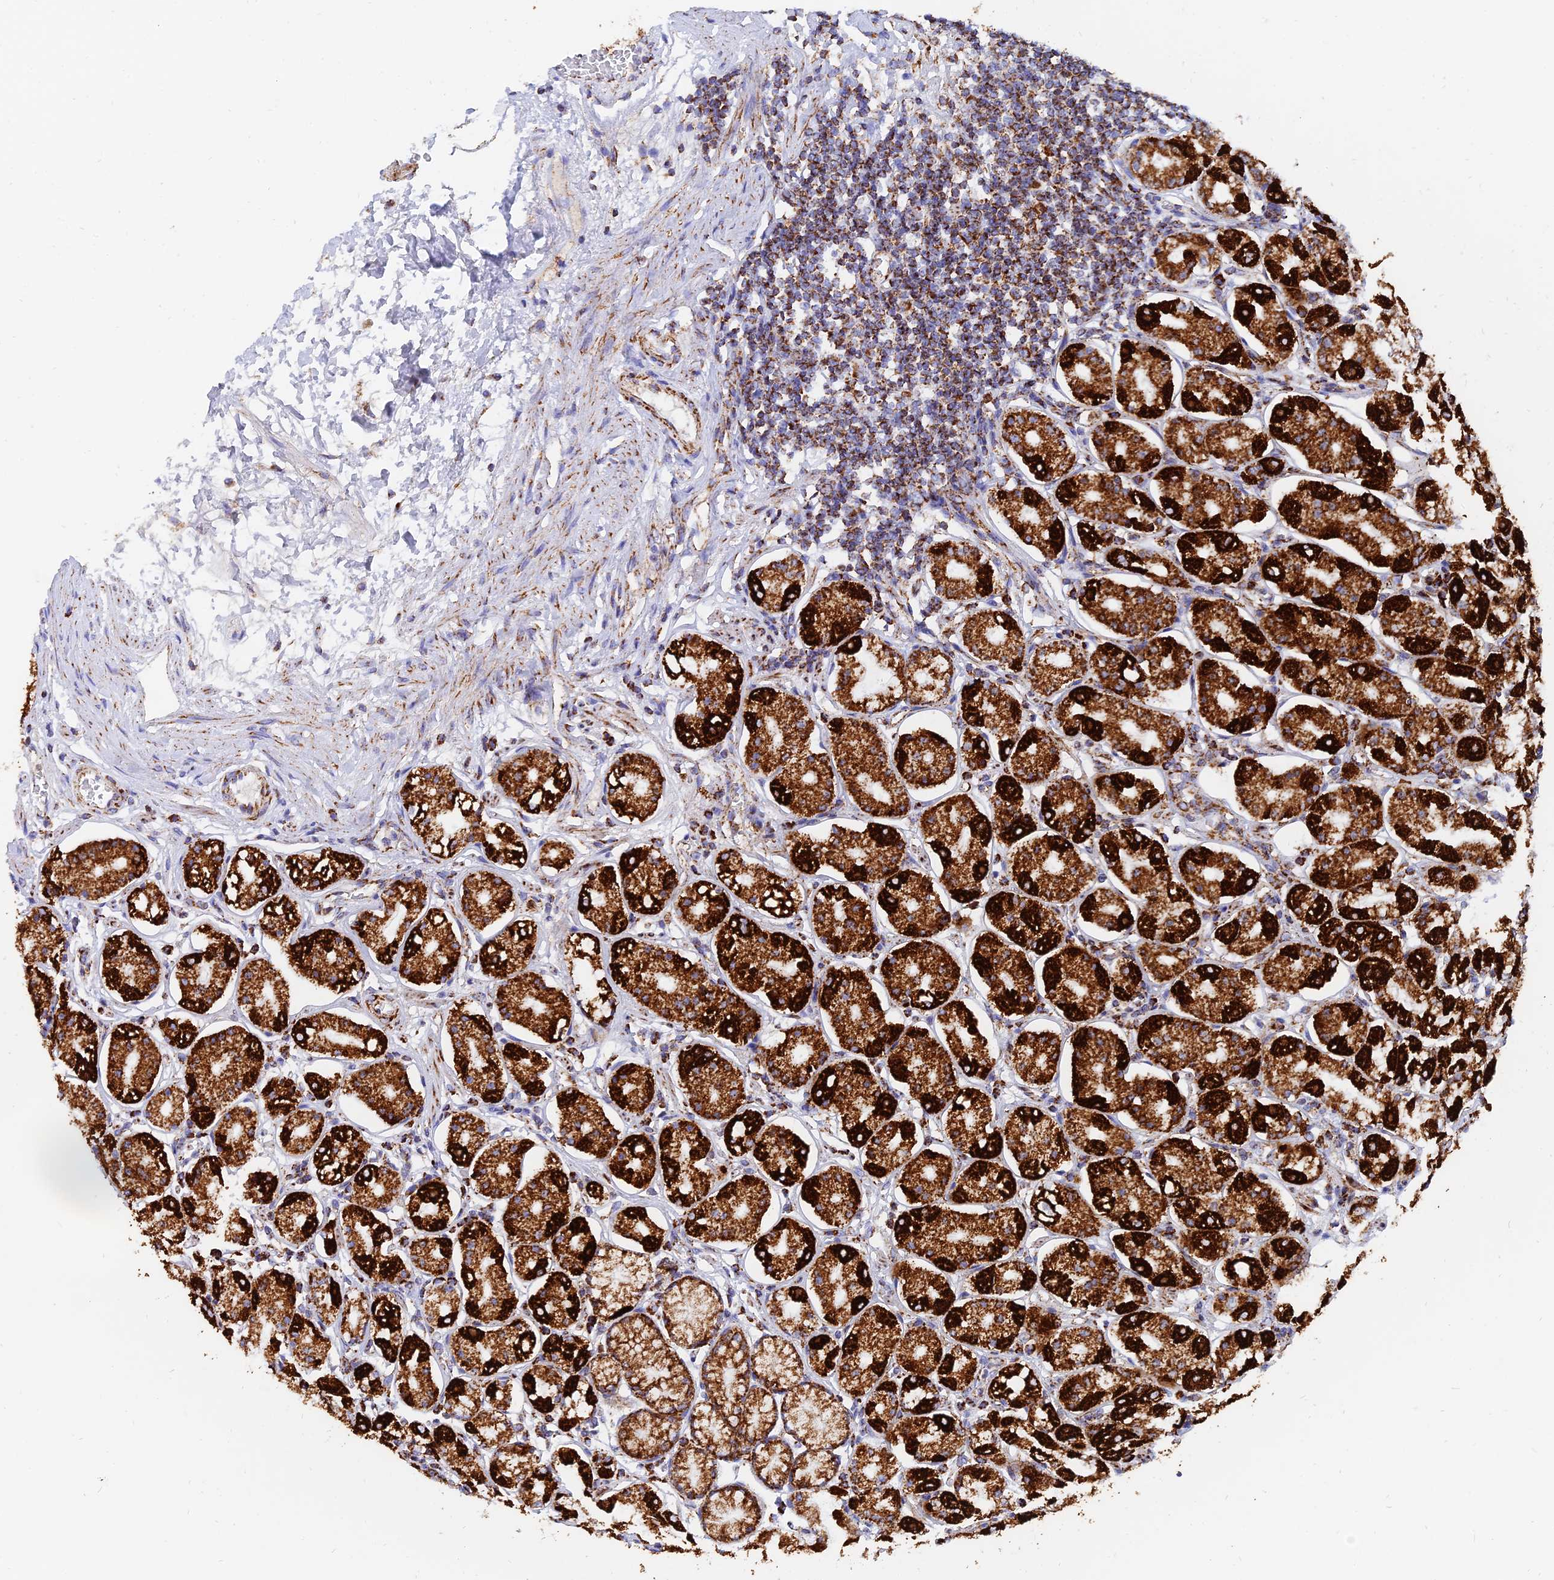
{"staining": {"intensity": "strong", "quantity": ">75%", "location": "cytoplasmic/membranous"}, "tissue": "stomach", "cell_type": "Glandular cells", "image_type": "normal", "snomed": [{"axis": "morphology", "description": "Normal tissue, NOS"}, {"axis": "topography", "description": "Stomach"}, {"axis": "topography", "description": "Stomach, lower"}], "caption": "DAB immunohistochemical staining of benign stomach shows strong cytoplasmic/membranous protein staining in about >75% of glandular cells.", "gene": "NDUFB6", "patient": {"sex": "female", "age": 56}}